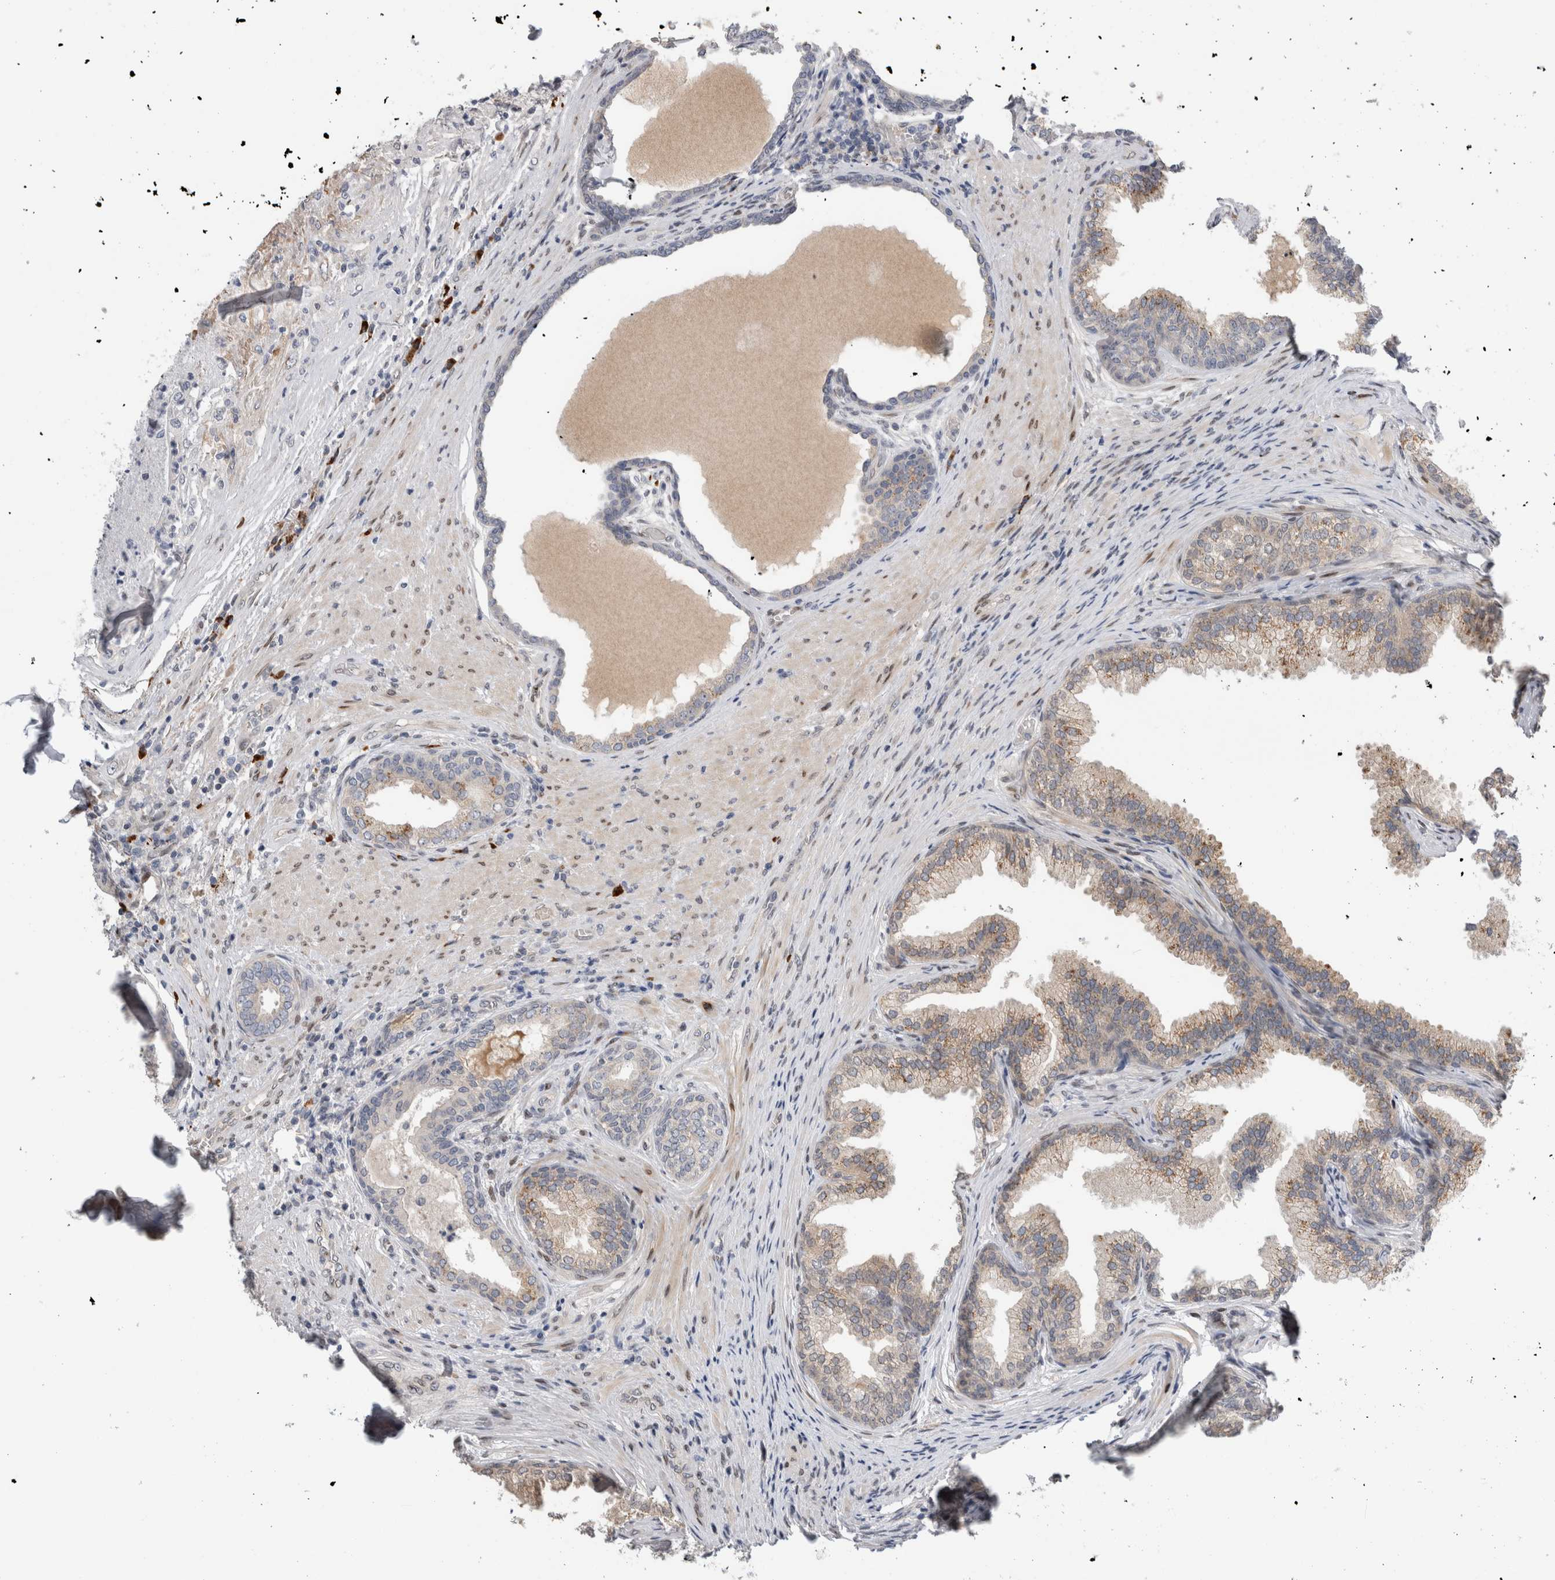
{"staining": {"intensity": "weak", "quantity": "<25%", "location": "cytoplasmic/membranous"}, "tissue": "prostate", "cell_type": "Glandular cells", "image_type": "normal", "snomed": [{"axis": "morphology", "description": "Normal tissue, NOS"}, {"axis": "topography", "description": "Prostate"}], "caption": "The micrograph shows no significant expression in glandular cells of prostate.", "gene": "DMTN", "patient": {"sex": "male", "age": 76}}